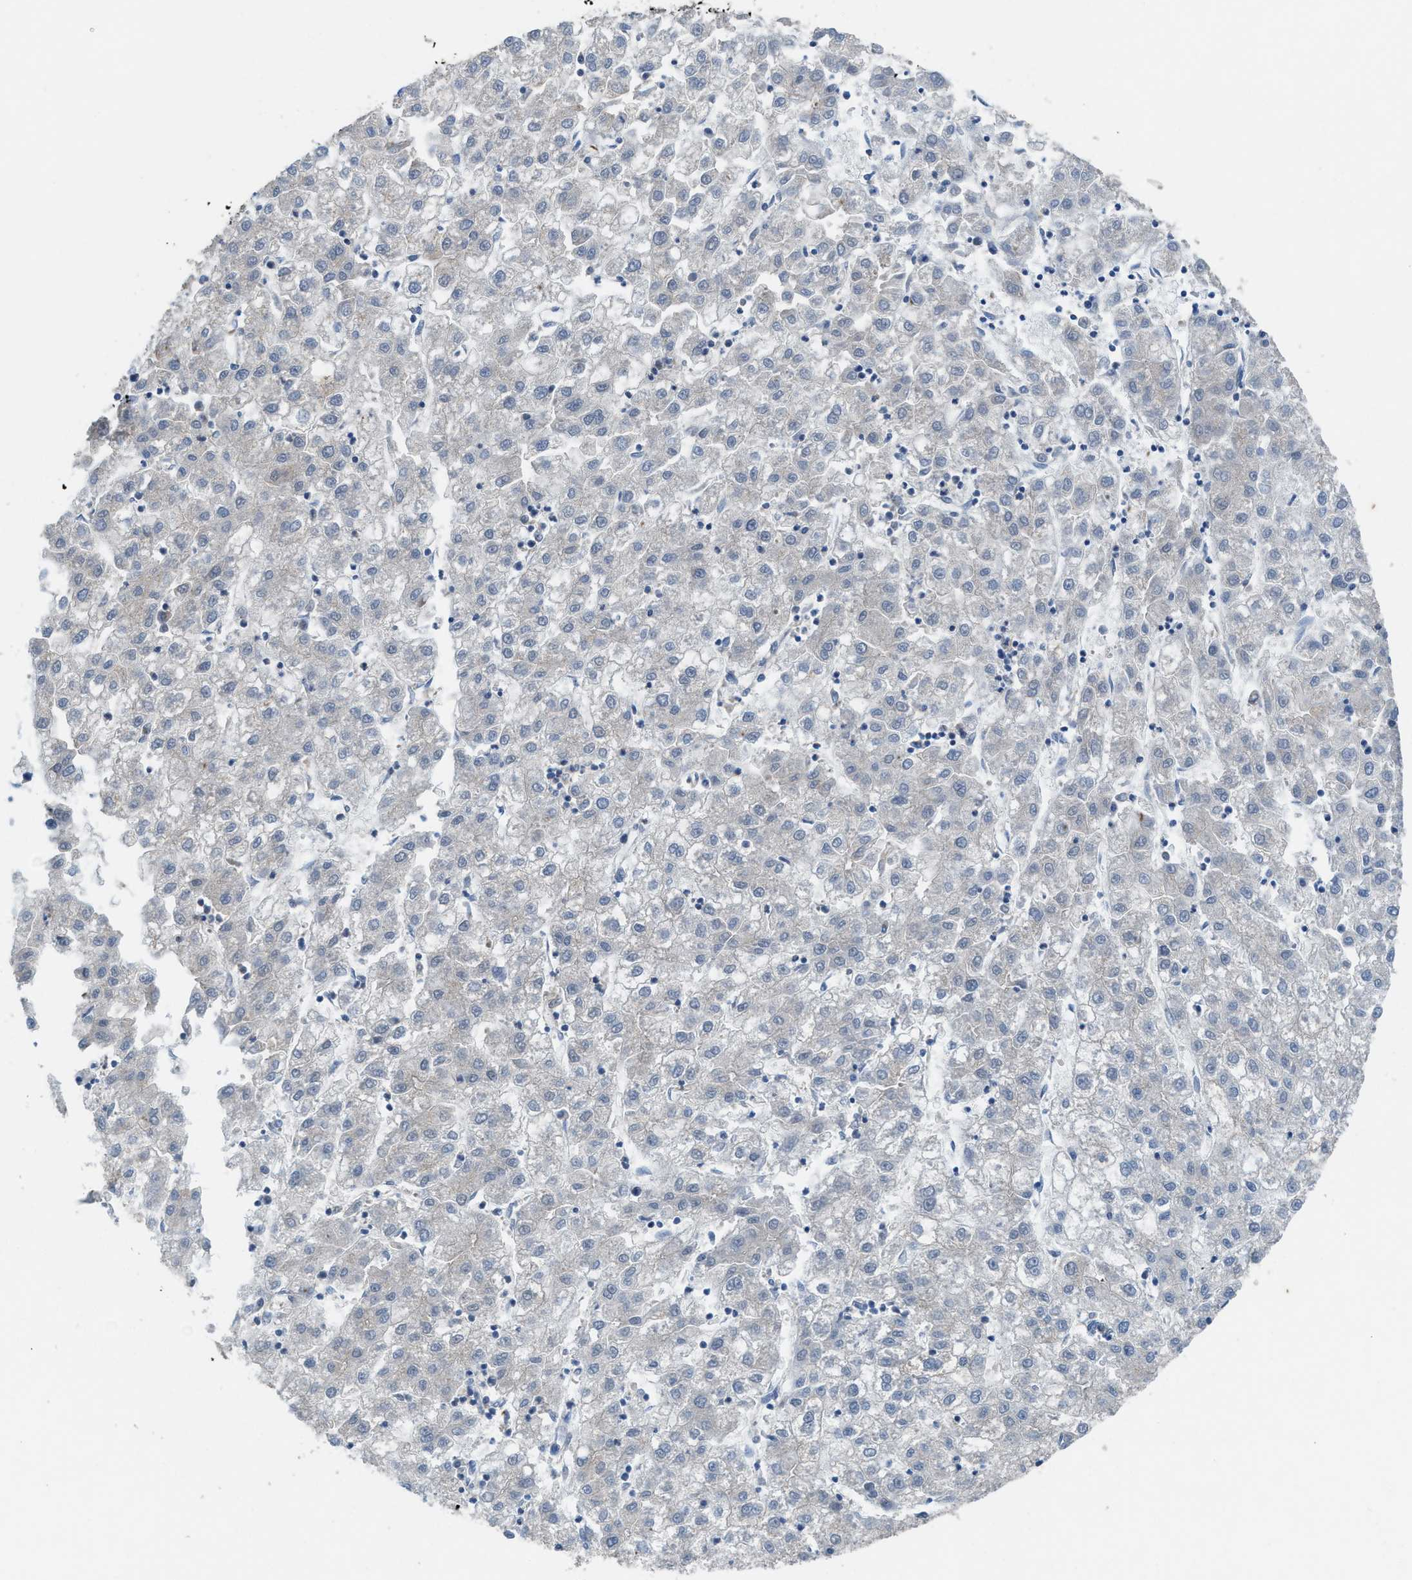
{"staining": {"intensity": "negative", "quantity": "none", "location": "none"}, "tissue": "liver cancer", "cell_type": "Tumor cells", "image_type": "cancer", "snomed": [{"axis": "morphology", "description": "Carcinoma, Hepatocellular, NOS"}, {"axis": "topography", "description": "Liver"}], "caption": "This is an IHC image of liver hepatocellular carcinoma. There is no positivity in tumor cells.", "gene": "PLAA", "patient": {"sex": "male", "age": 72}}